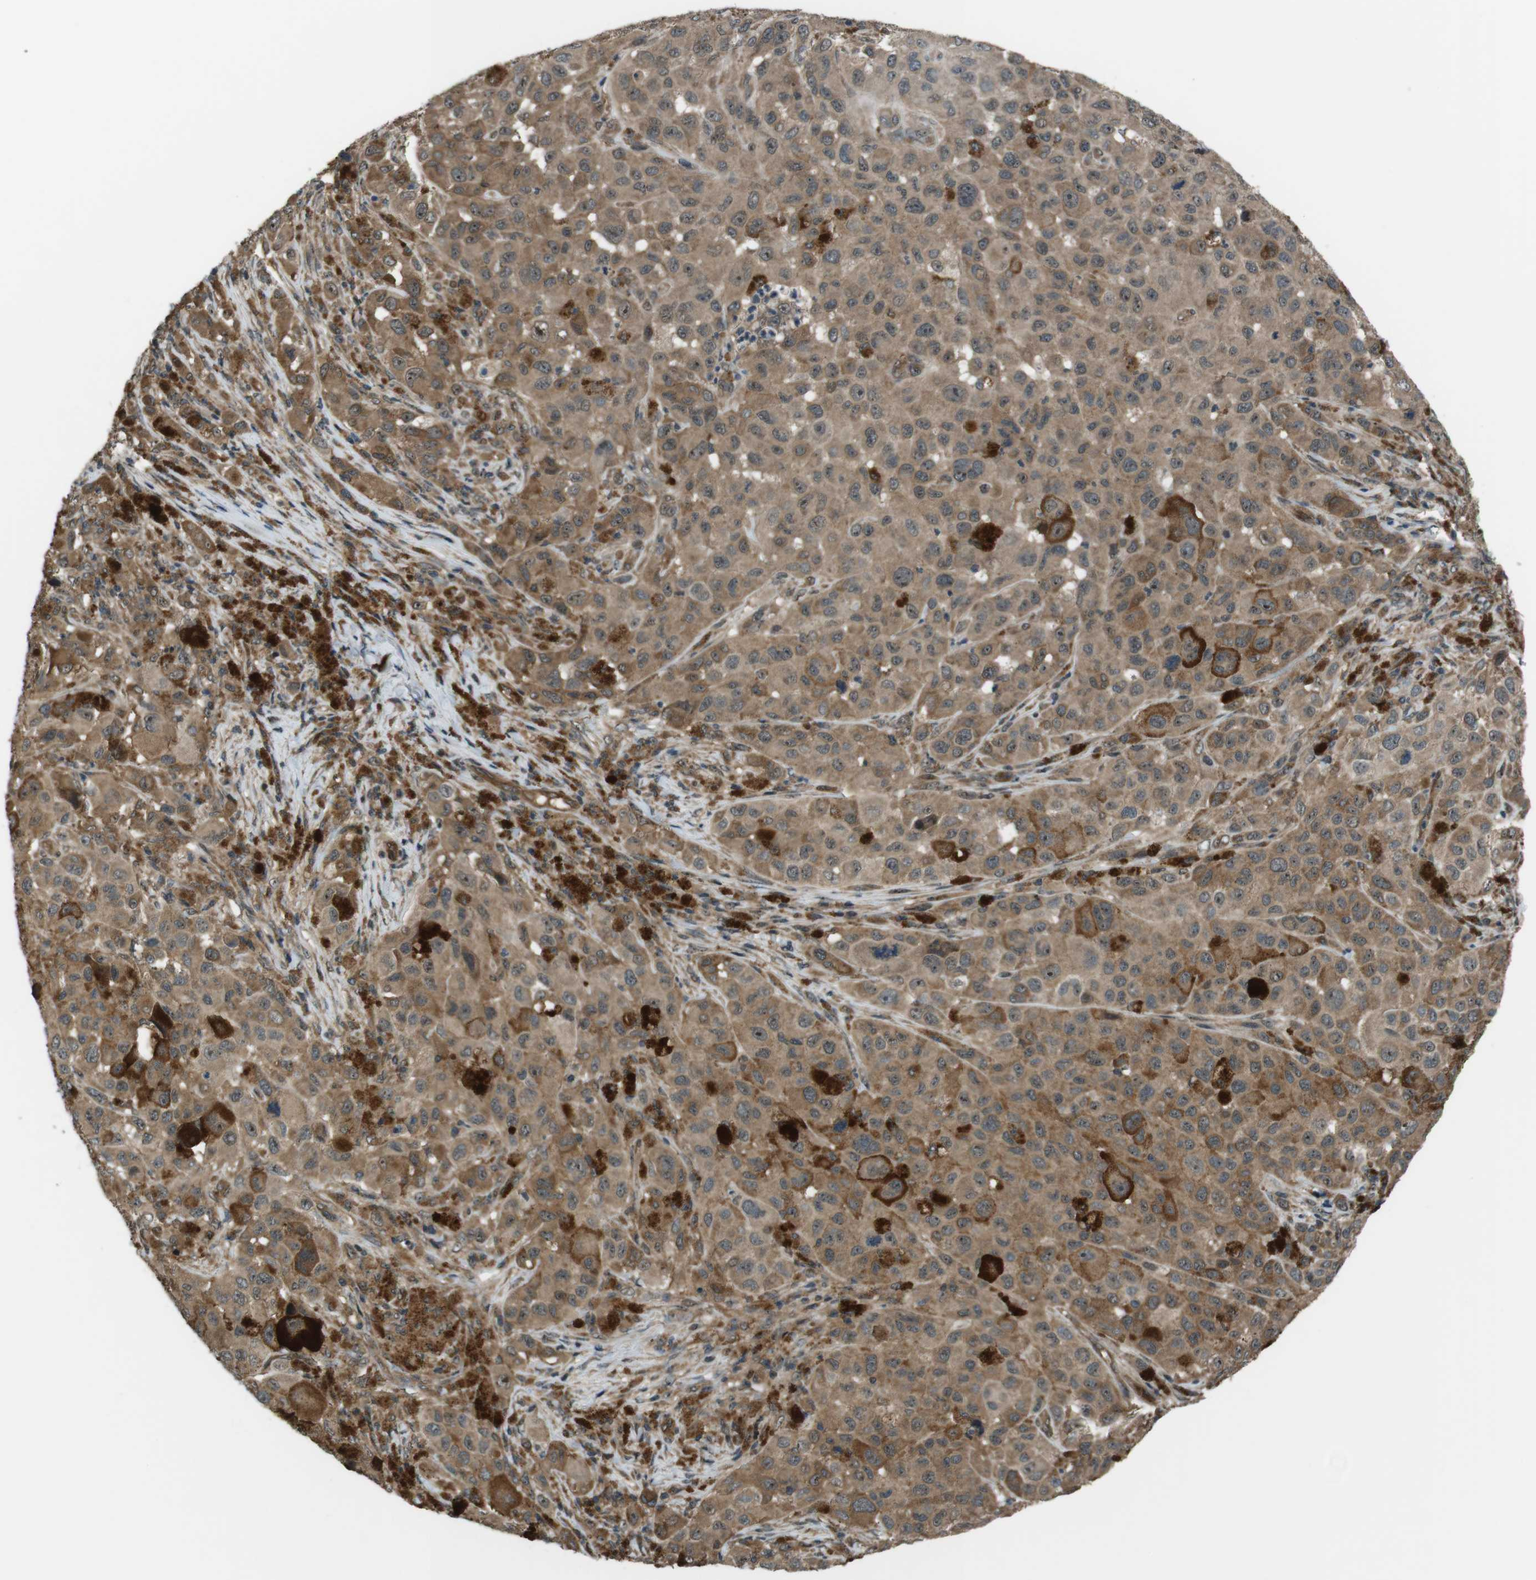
{"staining": {"intensity": "moderate", "quantity": ">75%", "location": "cytoplasmic/membranous,nuclear"}, "tissue": "melanoma", "cell_type": "Tumor cells", "image_type": "cancer", "snomed": [{"axis": "morphology", "description": "Malignant melanoma, NOS"}, {"axis": "topography", "description": "Skin"}], "caption": "Immunohistochemistry of malignant melanoma displays medium levels of moderate cytoplasmic/membranous and nuclear positivity in approximately >75% of tumor cells.", "gene": "TIAM2", "patient": {"sex": "male", "age": 96}}